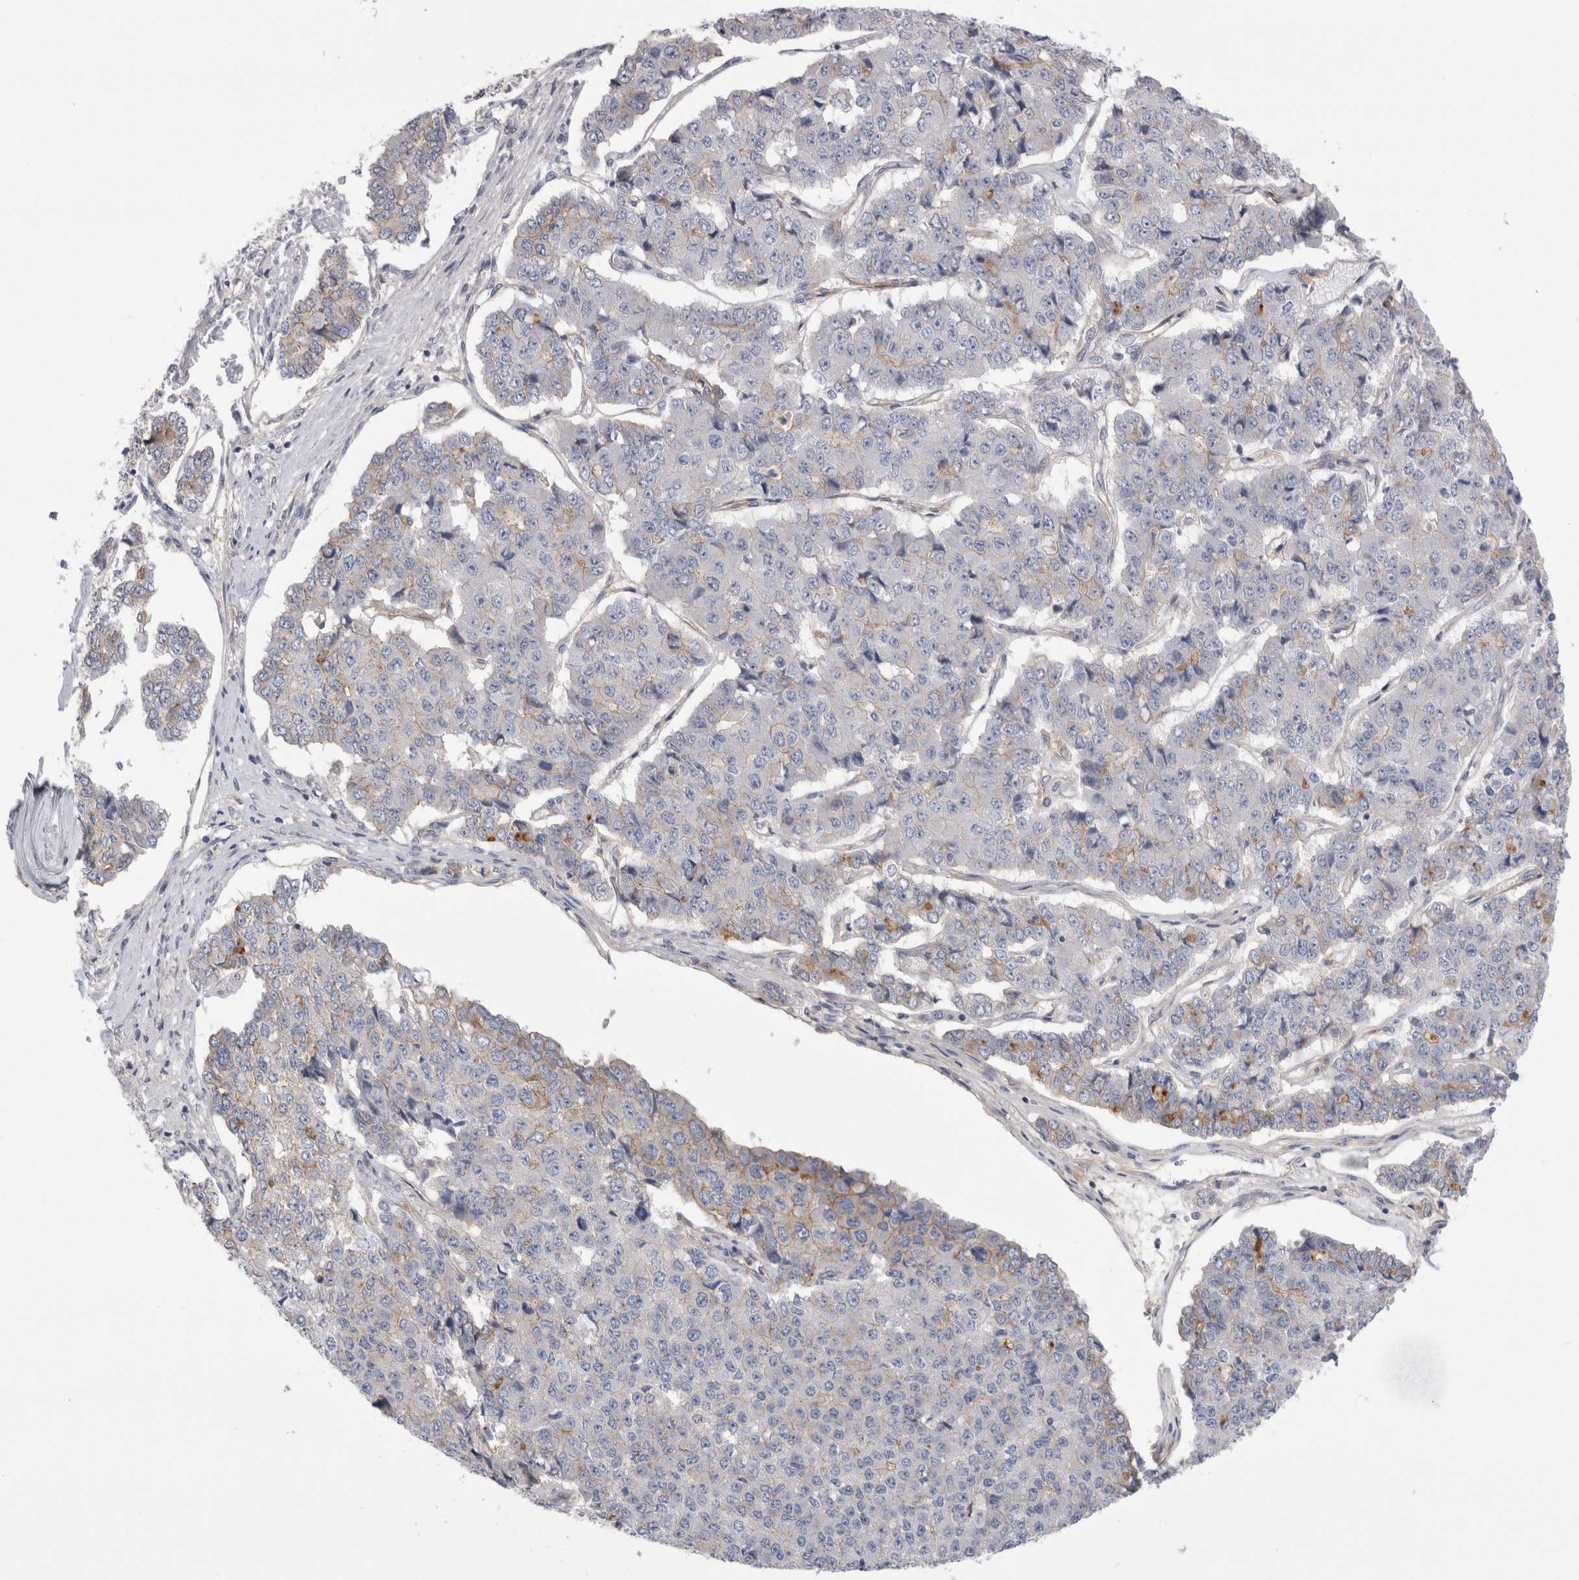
{"staining": {"intensity": "weak", "quantity": "<25%", "location": "cytoplasmic/membranous"}, "tissue": "pancreatic cancer", "cell_type": "Tumor cells", "image_type": "cancer", "snomed": [{"axis": "morphology", "description": "Adenocarcinoma, NOS"}, {"axis": "topography", "description": "Pancreas"}], "caption": "Immunohistochemistry (IHC) histopathology image of pancreatic adenocarcinoma stained for a protein (brown), which shows no positivity in tumor cells.", "gene": "VANGL1", "patient": {"sex": "male", "age": 50}}